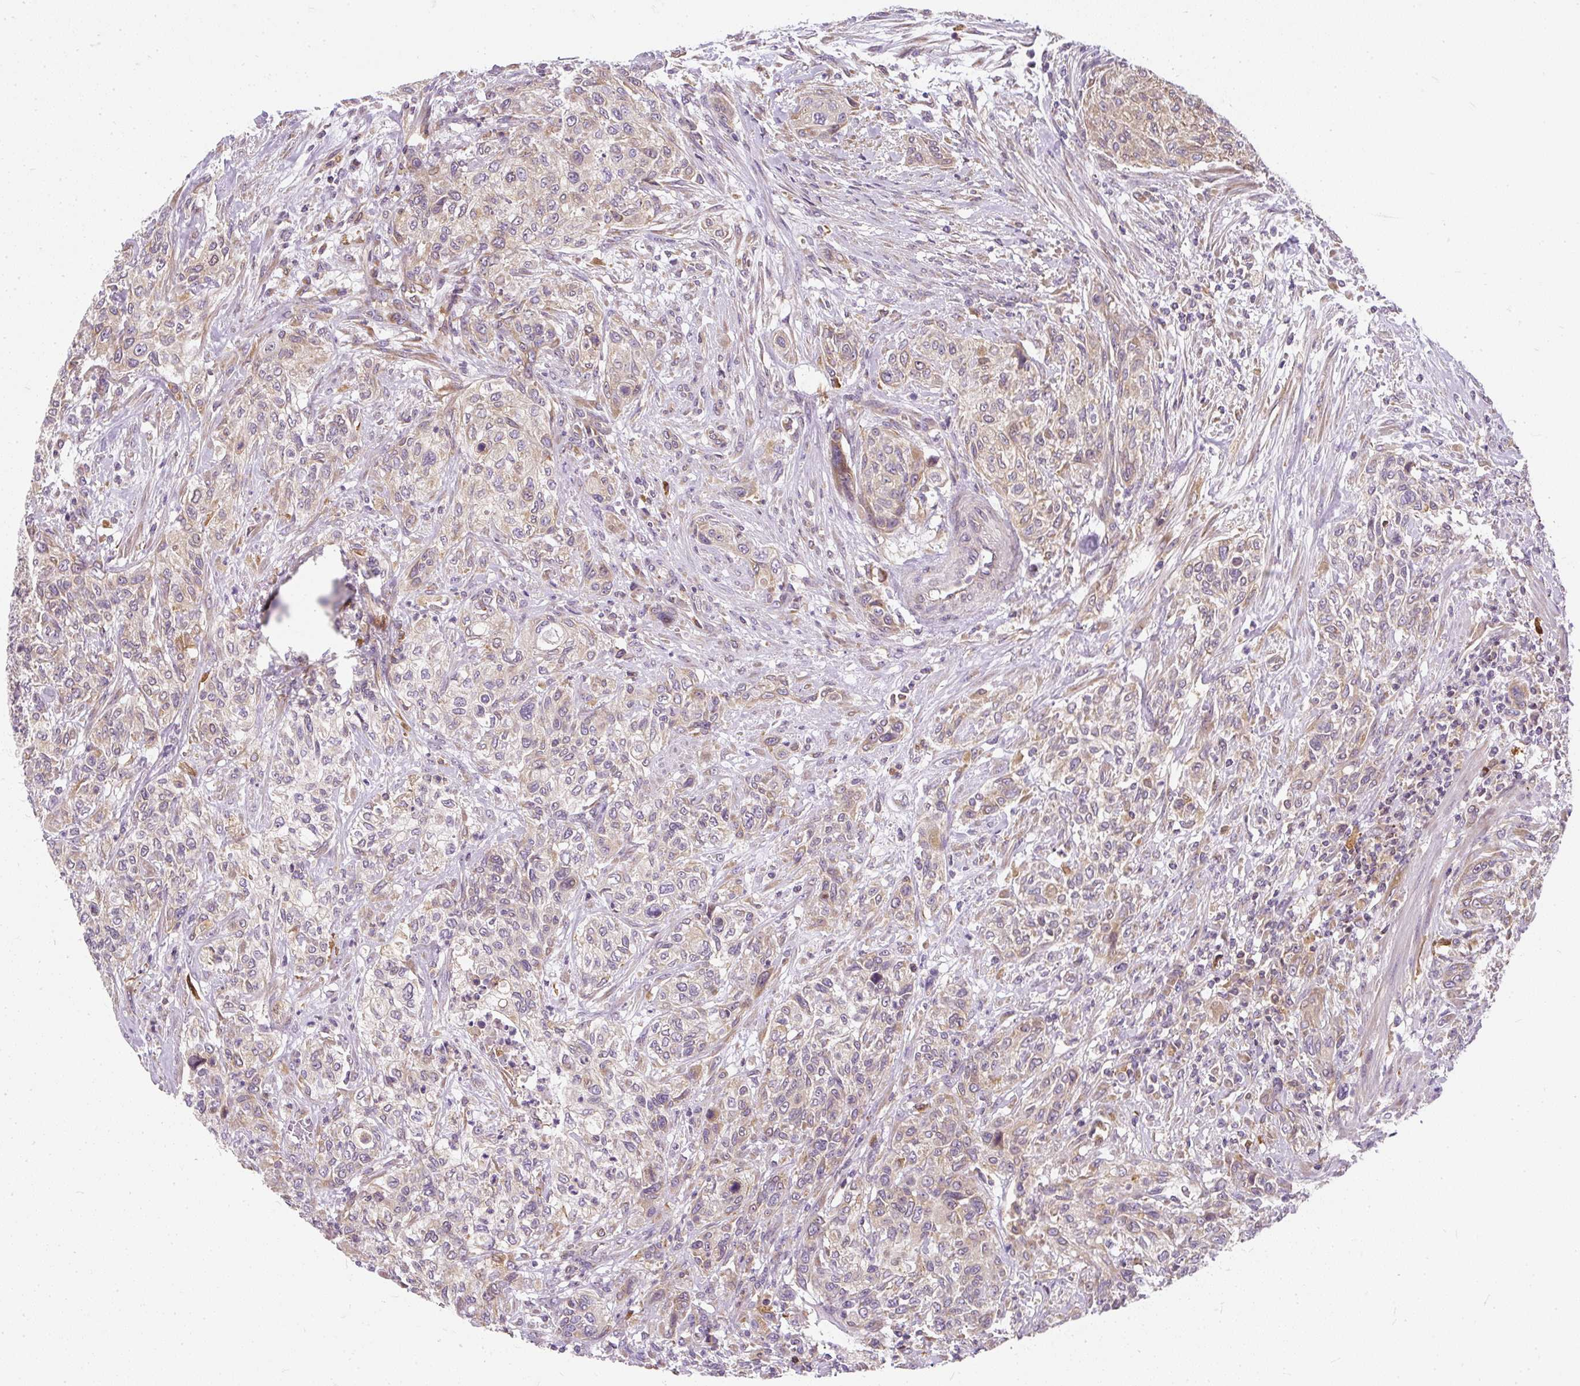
{"staining": {"intensity": "weak", "quantity": "25%-75%", "location": "cytoplasmic/membranous"}, "tissue": "urothelial cancer", "cell_type": "Tumor cells", "image_type": "cancer", "snomed": [{"axis": "morphology", "description": "Normal tissue, NOS"}, {"axis": "morphology", "description": "Urothelial carcinoma, NOS"}, {"axis": "topography", "description": "Urinary bladder"}, {"axis": "topography", "description": "Peripheral nerve tissue"}], "caption": "Tumor cells reveal low levels of weak cytoplasmic/membranous staining in approximately 25%-75% of cells in transitional cell carcinoma.", "gene": "CYP20A1", "patient": {"sex": "male", "age": 35}}